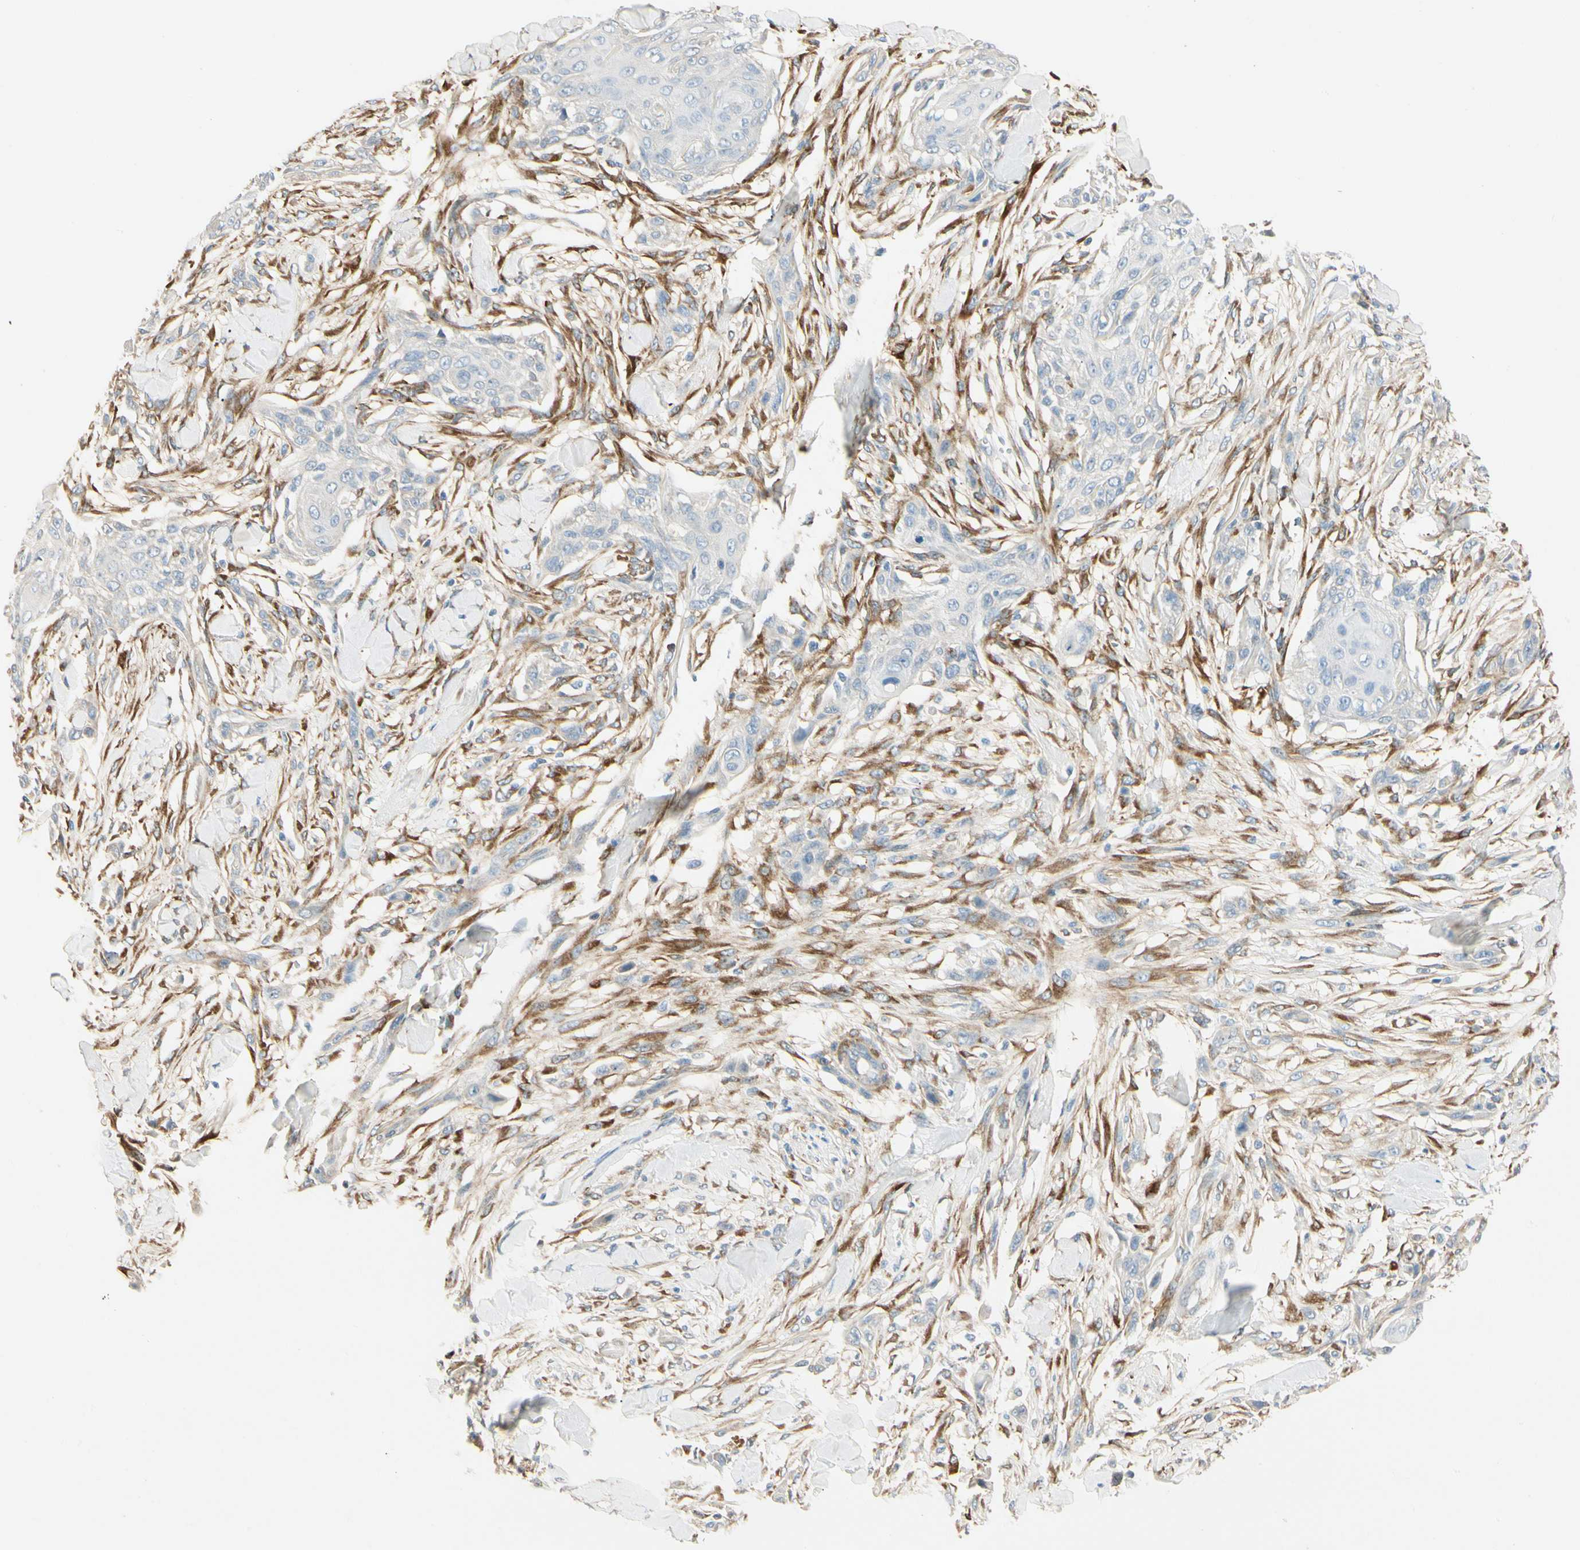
{"staining": {"intensity": "negative", "quantity": "none", "location": "none"}, "tissue": "skin cancer", "cell_type": "Tumor cells", "image_type": "cancer", "snomed": [{"axis": "morphology", "description": "Squamous cell carcinoma, NOS"}, {"axis": "topography", "description": "Skin"}], "caption": "Skin cancer (squamous cell carcinoma) was stained to show a protein in brown. There is no significant positivity in tumor cells. (Stains: DAB (3,3'-diaminobenzidine) immunohistochemistry with hematoxylin counter stain, Microscopy: brightfield microscopy at high magnification).", "gene": "AMPH", "patient": {"sex": "female", "age": 59}}